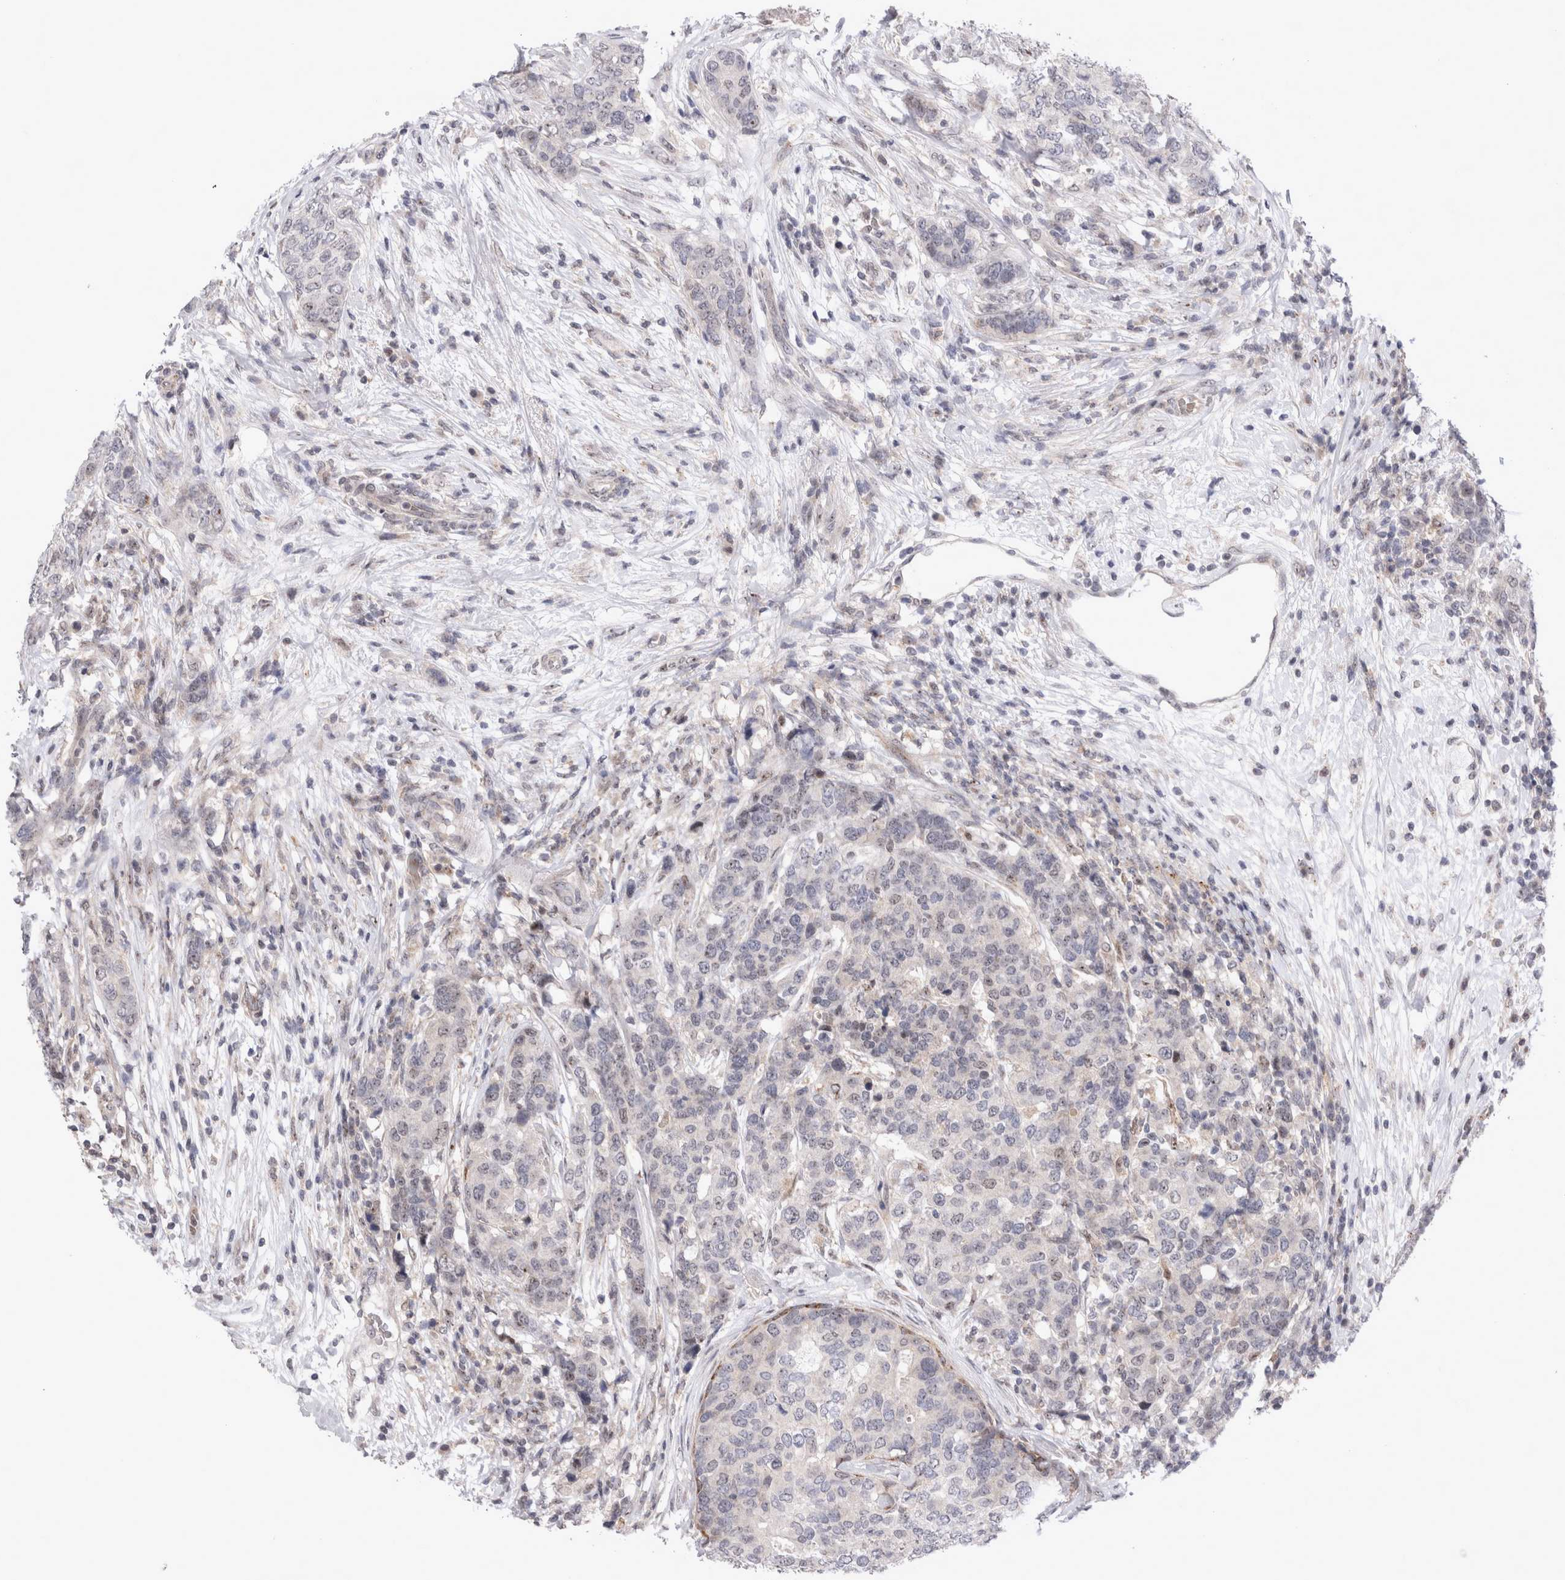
{"staining": {"intensity": "negative", "quantity": "none", "location": "none"}, "tissue": "breast cancer", "cell_type": "Tumor cells", "image_type": "cancer", "snomed": [{"axis": "morphology", "description": "Lobular carcinoma"}, {"axis": "topography", "description": "Breast"}], "caption": "Tumor cells show no significant protein positivity in lobular carcinoma (breast).", "gene": "STK11", "patient": {"sex": "female", "age": 59}}